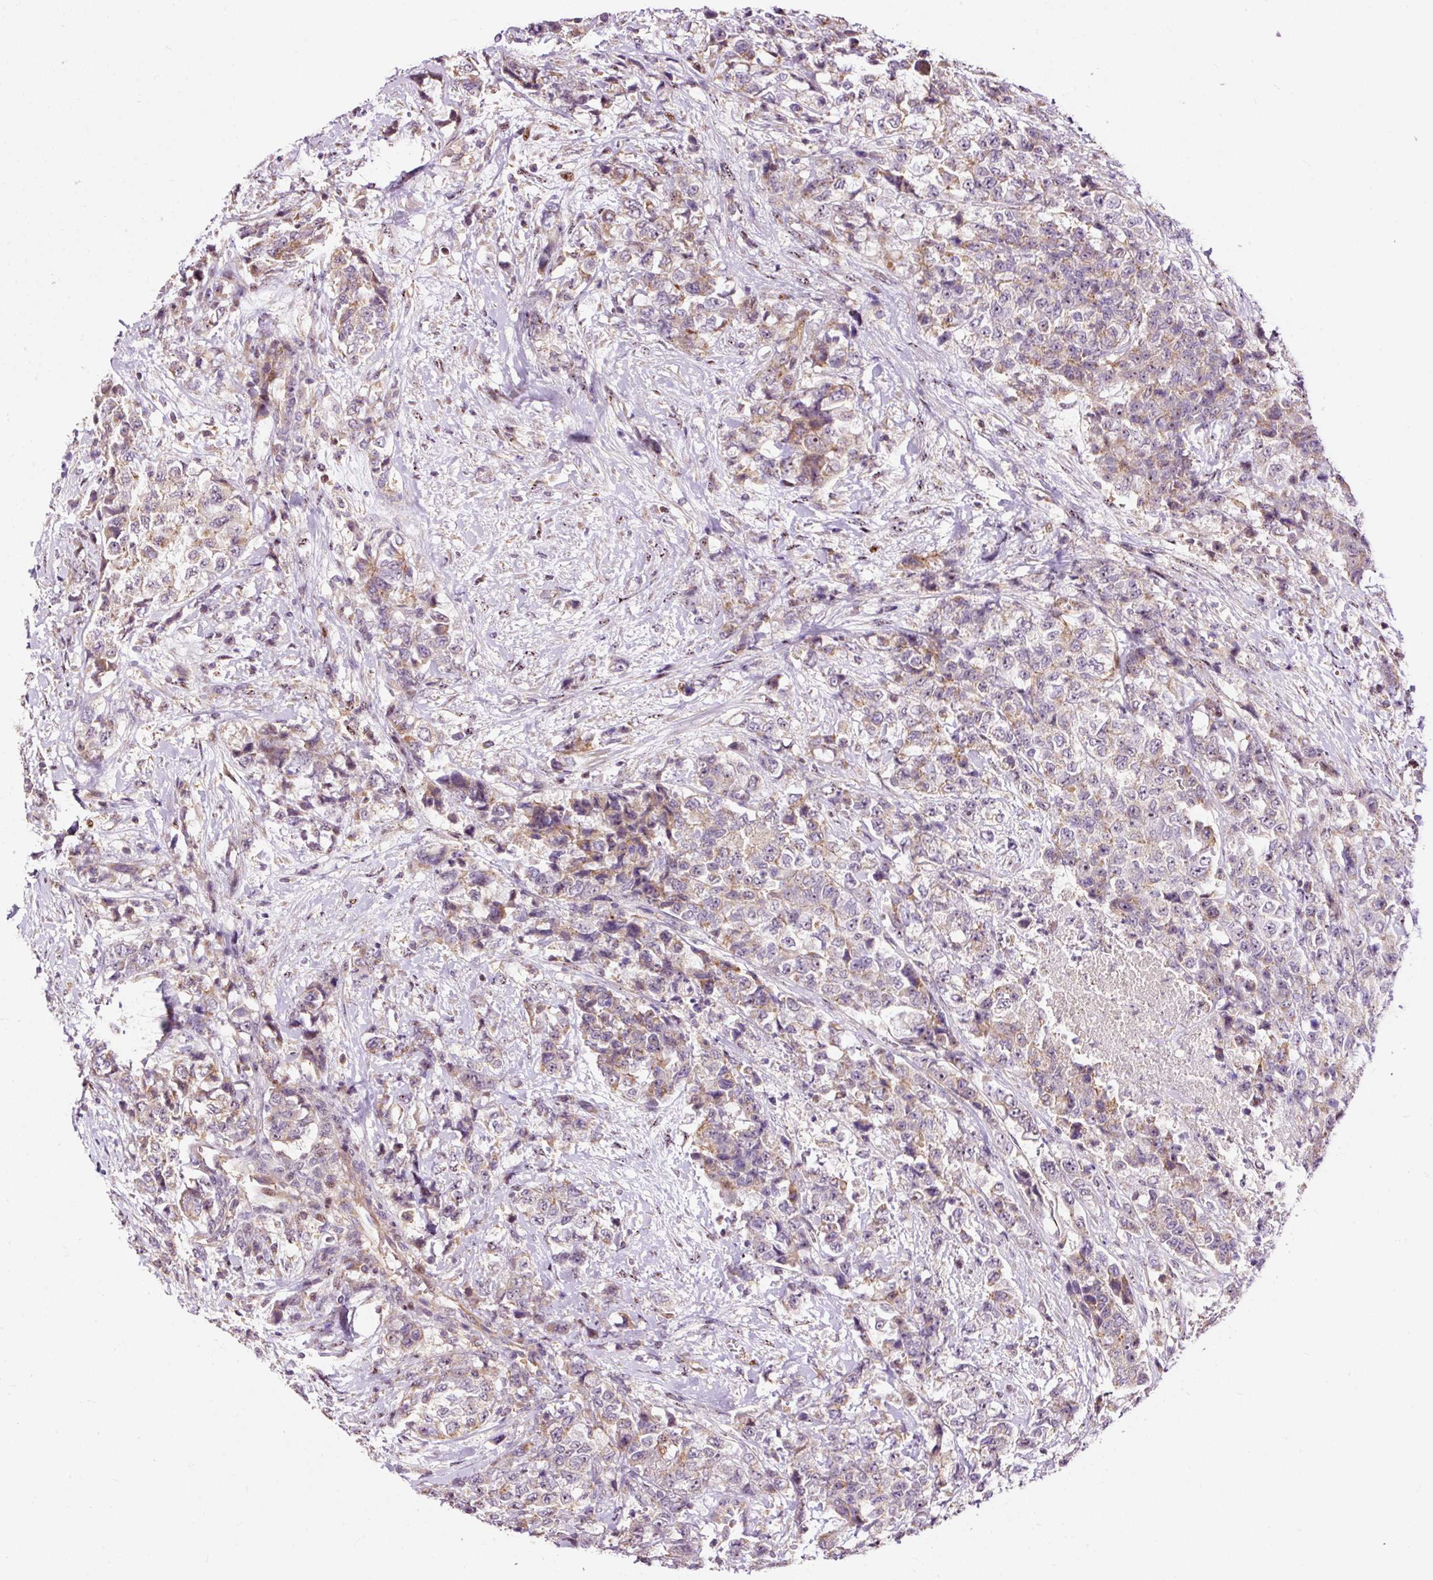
{"staining": {"intensity": "weak", "quantity": "25%-75%", "location": "cytoplasmic/membranous"}, "tissue": "urothelial cancer", "cell_type": "Tumor cells", "image_type": "cancer", "snomed": [{"axis": "morphology", "description": "Urothelial carcinoma, High grade"}, {"axis": "topography", "description": "Urinary bladder"}], "caption": "The immunohistochemical stain highlights weak cytoplasmic/membranous expression in tumor cells of urothelial cancer tissue.", "gene": "BOLA3", "patient": {"sex": "female", "age": 78}}